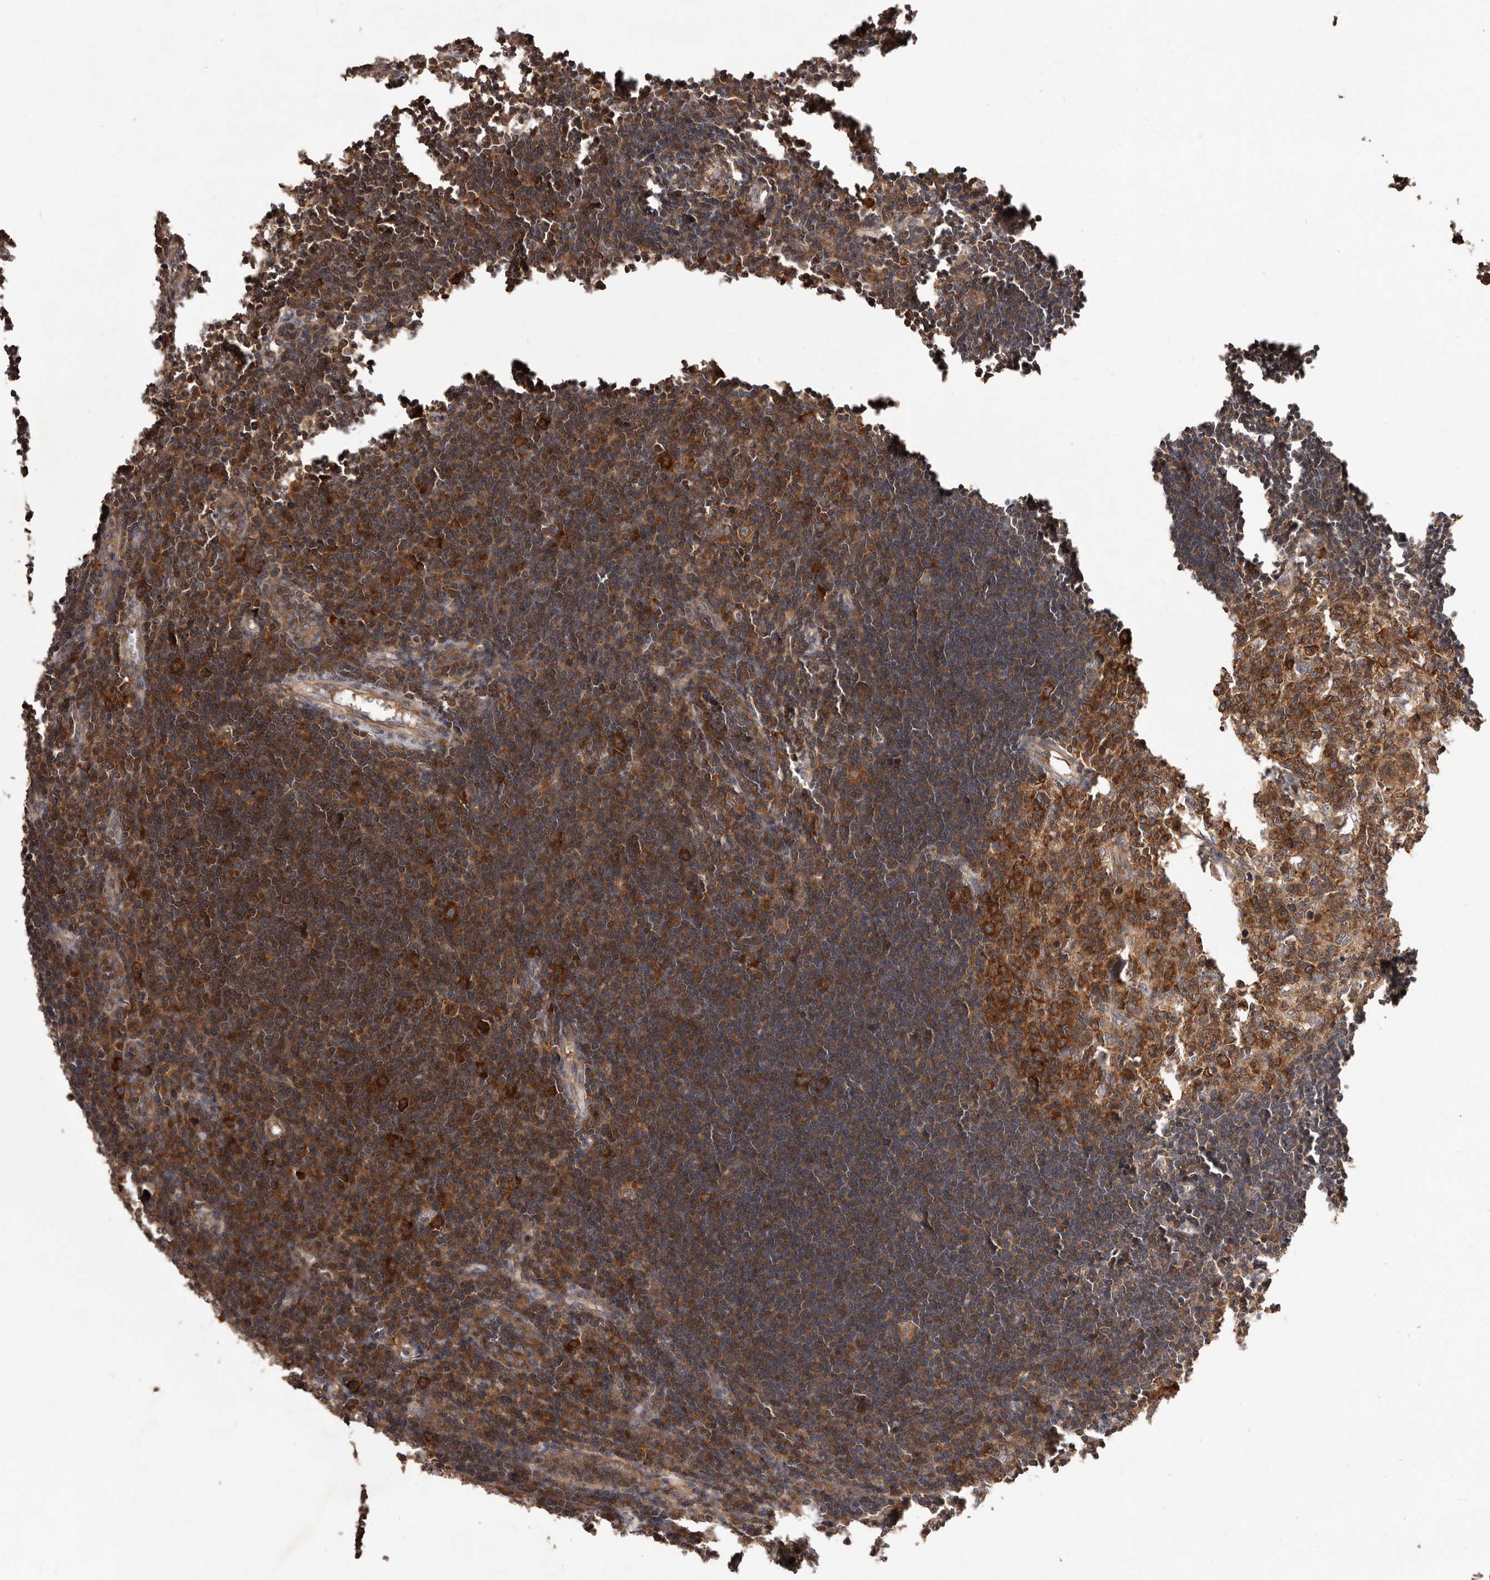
{"staining": {"intensity": "strong", "quantity": ">75%", "location": "cytoplasmic/membranous"}, "tissue": "lymph node", "cell_type": "Germinal center cells", "image_type": "normal", "snomed": [{"axis": "morphology", "description": "Normal tissue, NOS"}, {"axis": "morphology", "description": "Malignant melanoma, Metastatic site"}, {"axis": "topography", "description": "Lymph node"}], "caption": "Protein staining shows strong cytoplasmic/membranous positivity in approximately >75% of germinal center cells in benign lymph node.", "gene": "HBS1L", "patient": {"sex": "male", "age": 41}}